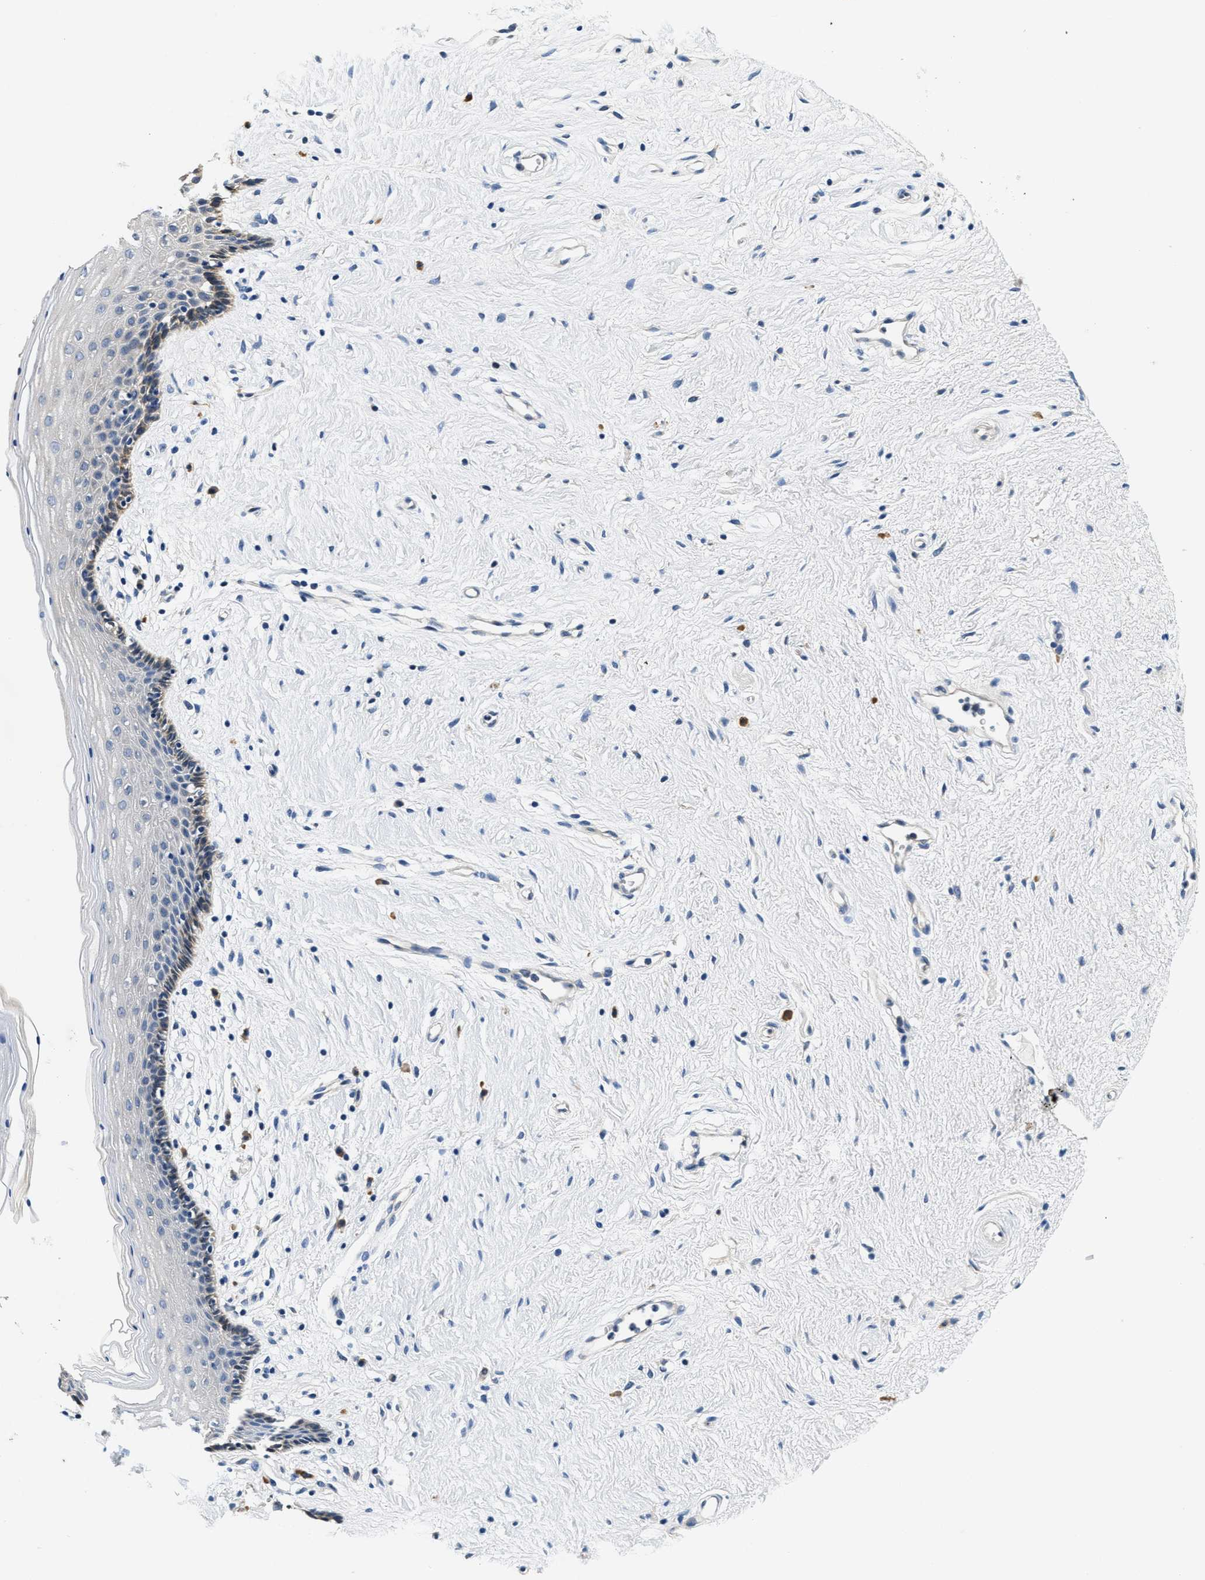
{"staining": {"intensity": "weak", "quantity": "<25%", "location": "cytoplasmic/membranous"}, "tissue": "vagina", "cell_type": "Squamous epithelial cells", "image_type": "normal", "snomed": [{"axis": "morphology", "description": "Normal tissue, NOS"}, {"axis": "topography", "description": "Vagina"}], "caption": "Photomicrograph shows no protein staining in squamous epithelial cells of normal vagina. (Stains: DAB (3,3'-diaminobenzidine) IHC with hematoxylin counter stain, Microscopy: brightfield microscopy at high magnification).", "gene": "ALDH3A2", "patient": {"sex": "female", "age": 44}}